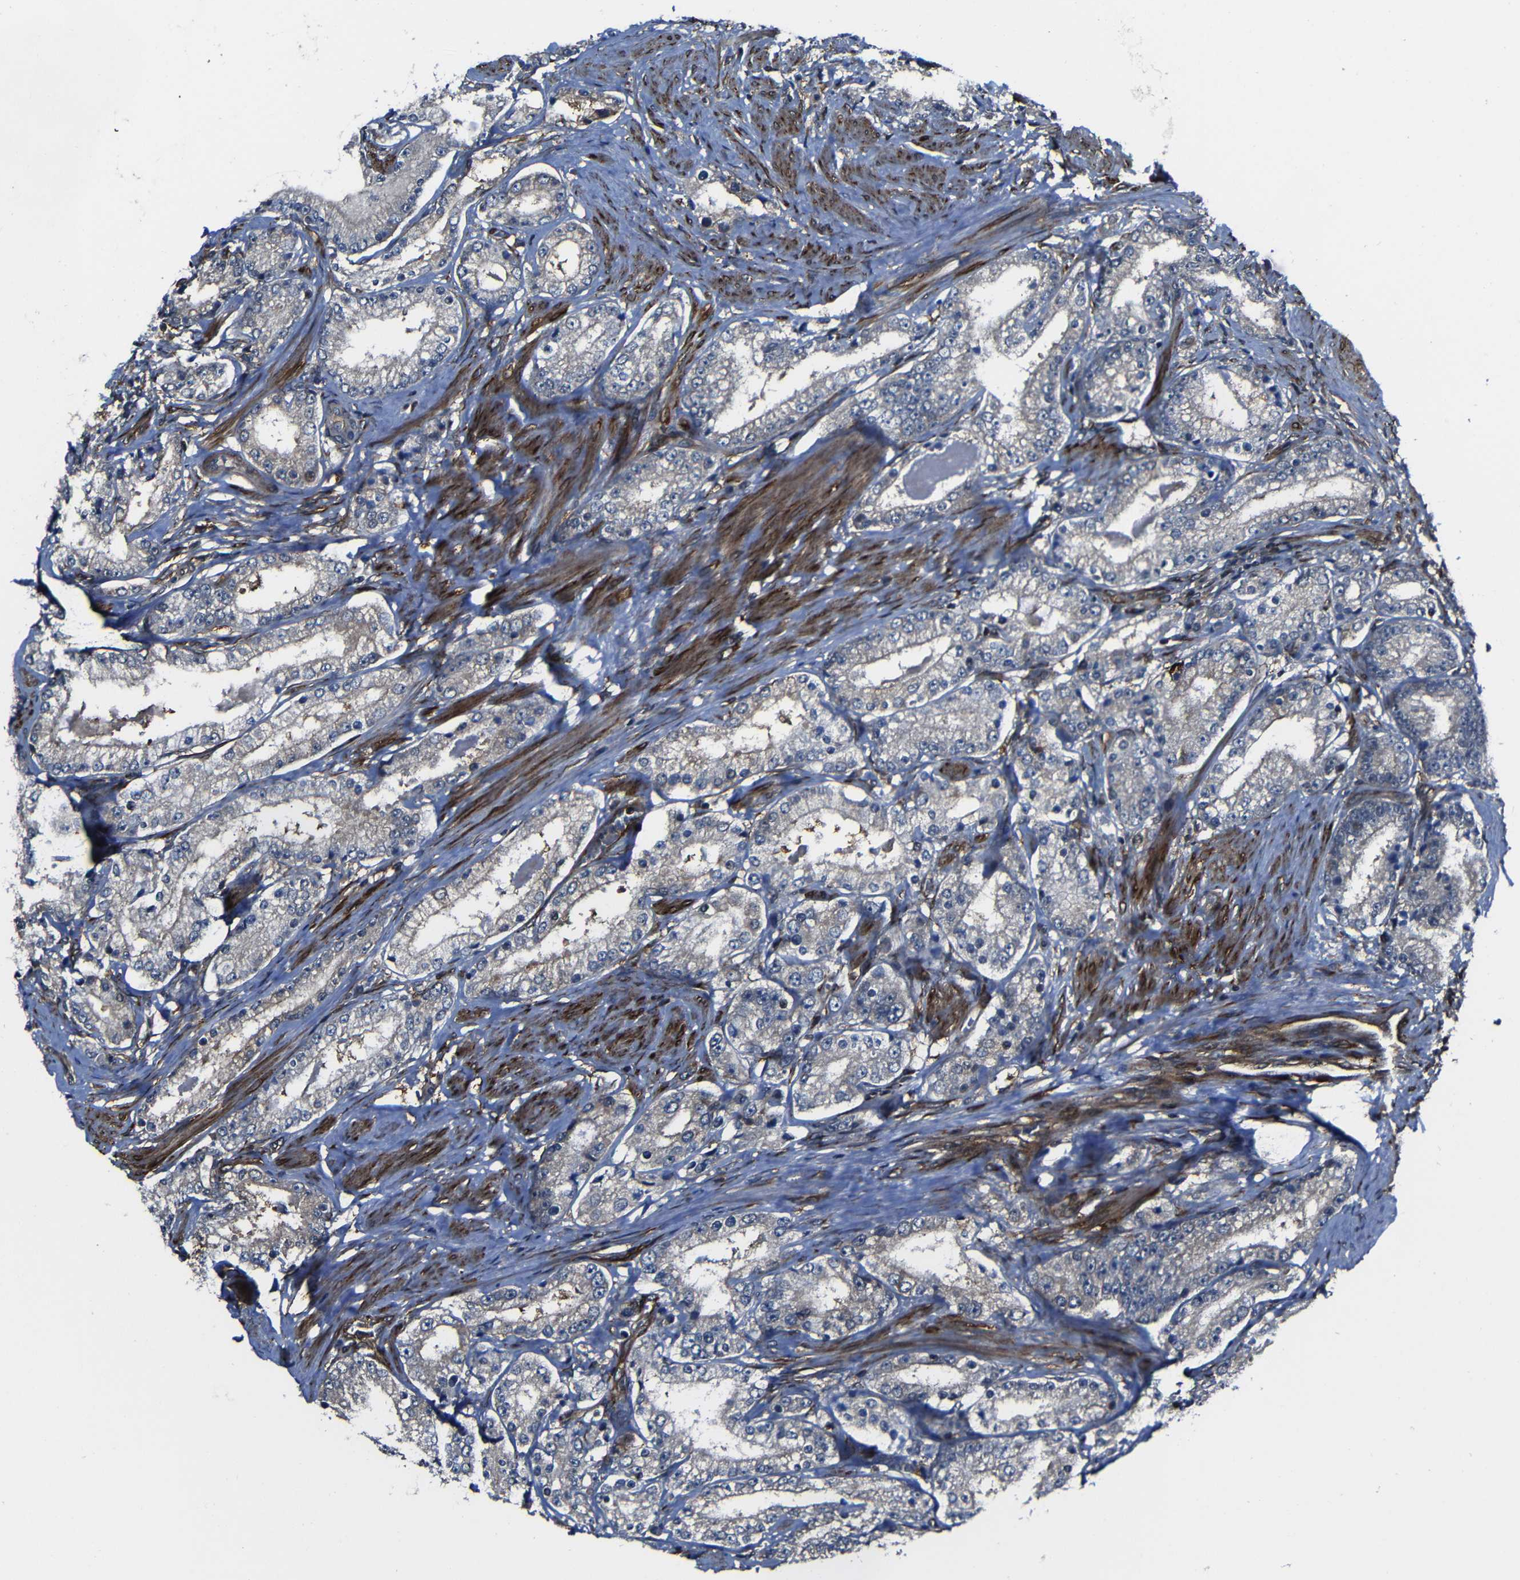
{"staining": {"intensity": "negative", "quantity": "none", "location": "none"}, "tissue": "prostate cancer", "cell_type": "Tumor cells", "image_type": "cancer", "snomed": [{"axis": "morphology", "description": "Adenocarcinoma, Low grade"}, {"axis": "topography", "description": "Prostate"}], "caption": "A micrograph of human prostate low-grade adenocarcinoma is negative for staining in tumor cells. (DAB IHC with hematoxylin counter stain).", "gene": "KIAA0513", "patient": {"sex": "male", "age": 63}}